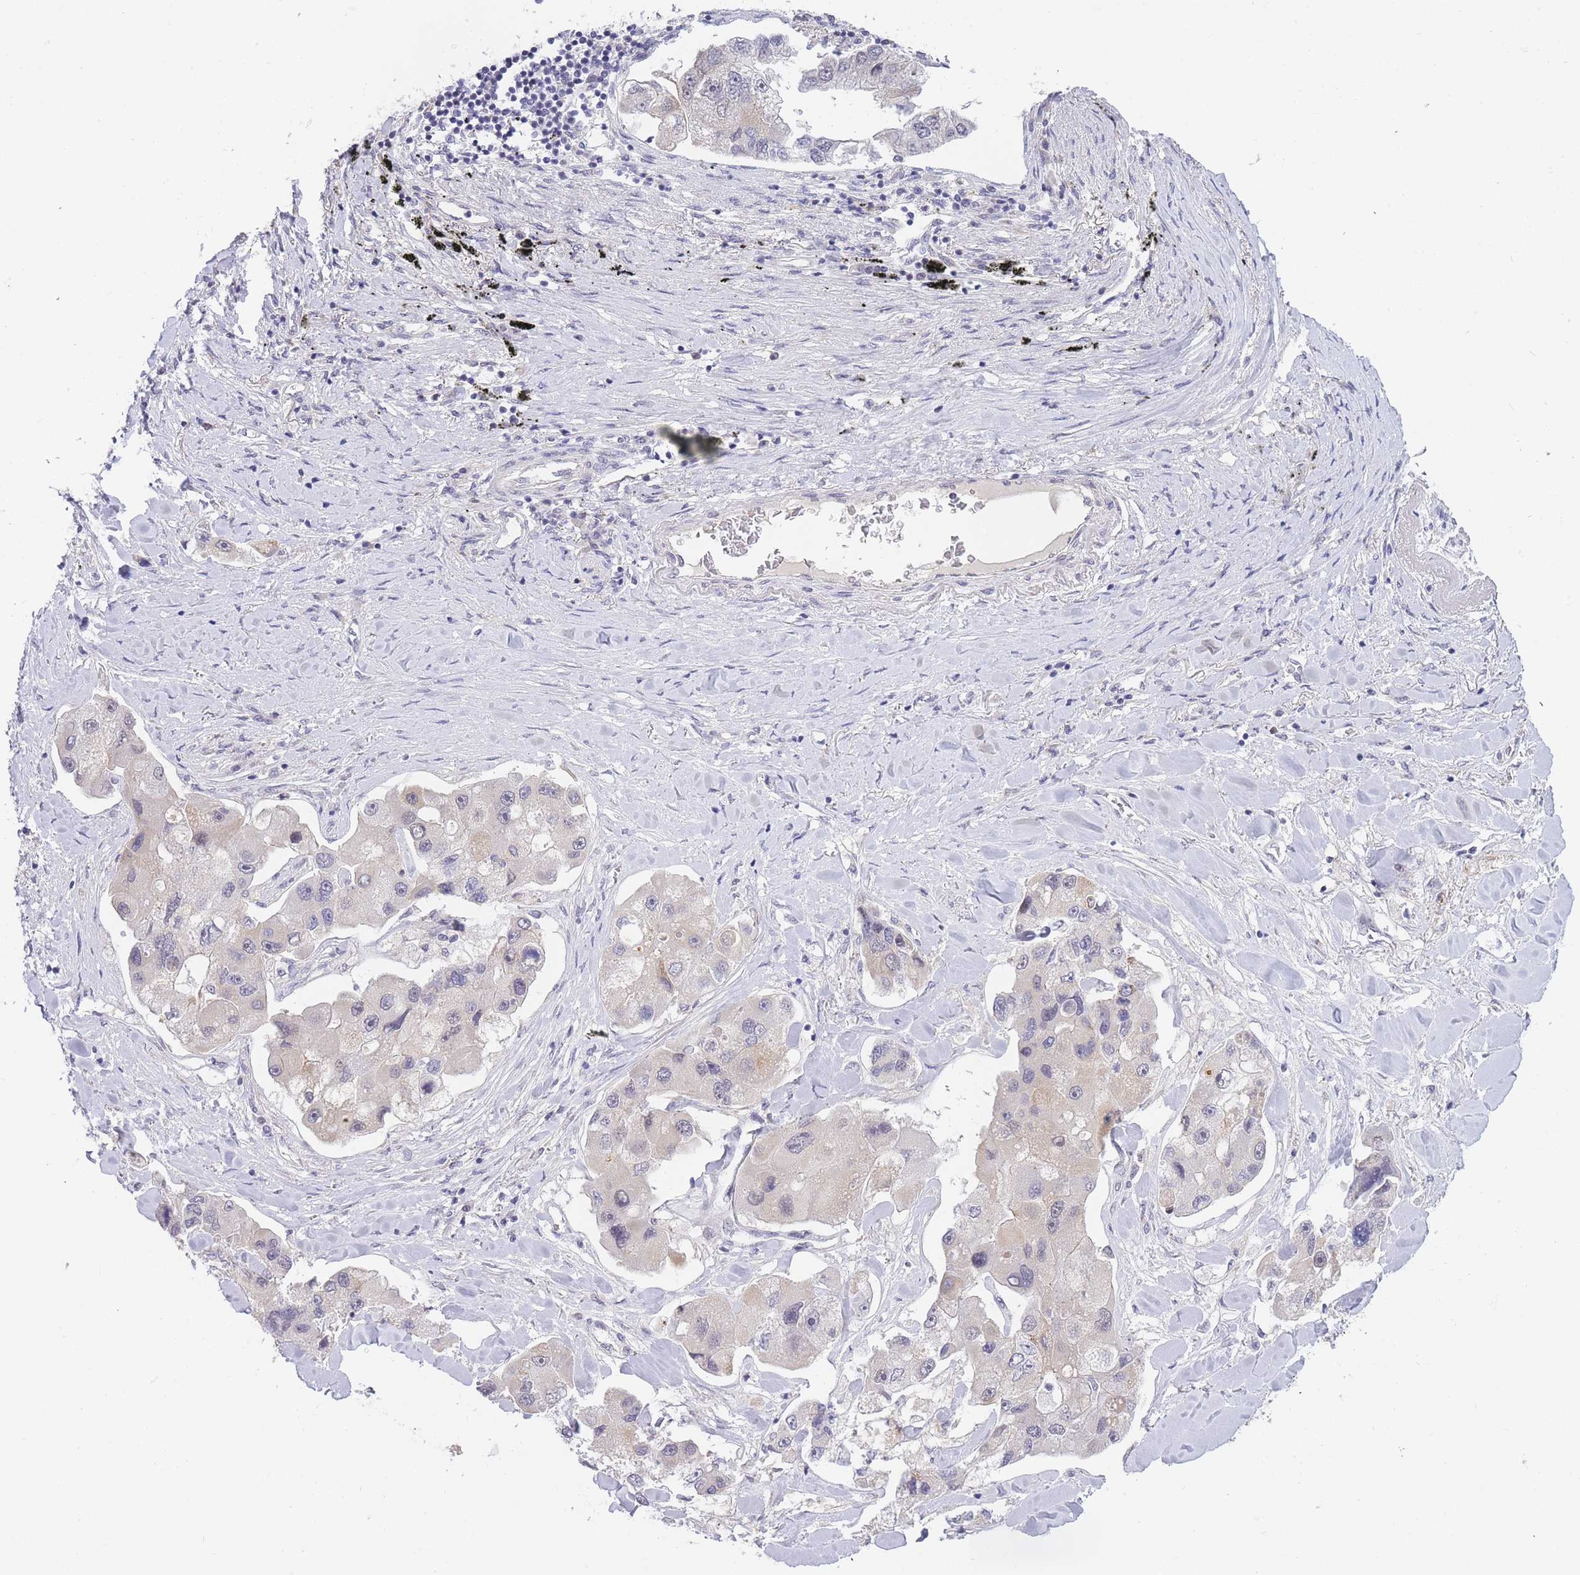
{"staining": {"intensity": "negative", "quantity": "none", "location": "none"}, "tissue": "lung cancer", "cell_type": "Tumor cells", "image_type": "cancer", "snomed": [{"axis": "morphology", "description": "Adenocarcinoma, NOS"}, {"axis": "topography", "description": "Lung"}], "caption": "Tumor cells are negative for brown protein staining in lung adenocarcinoma.", "gene": "GOLGA6L25", "patient": {"sex": "female", "age": 54}}